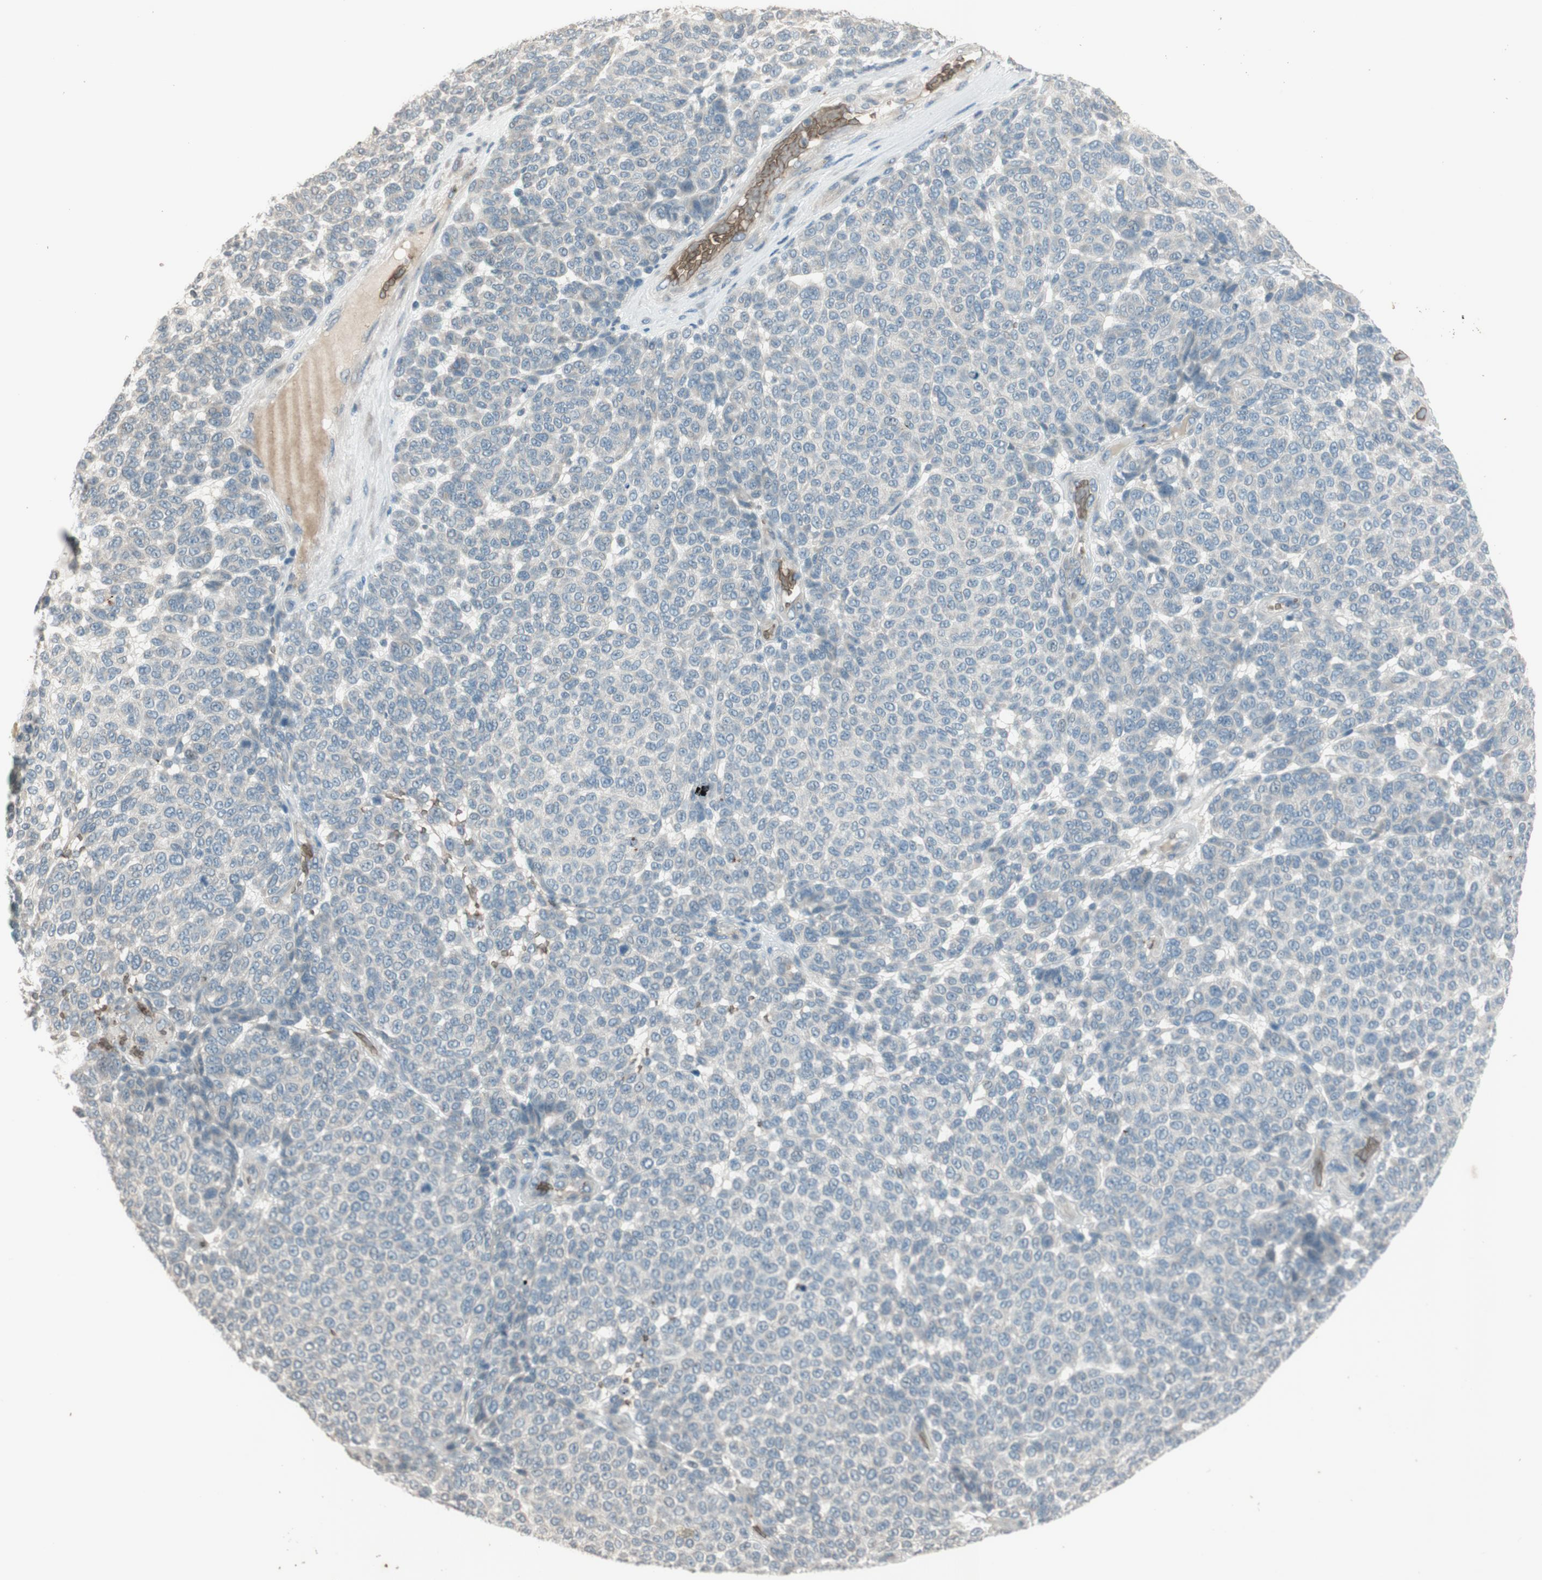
{"staining": {"intensity": "negative", "quantity": "none", "location": "none"}, "tissue": "melanoma", "cell_type": "Tumor cells", "image_type": "cancer", "snomed": [{"axis": "morphology", "description": "Malignant melanoma, NOS"}, {"axis": "topography", "description": "Skin"}], "caption": "An IHC photomicrograph of melanoma is shown. There is no staining in tumor cells of melanoma.", "gene": "GYPC", "patient": {"sex": "male", "age": 59}}